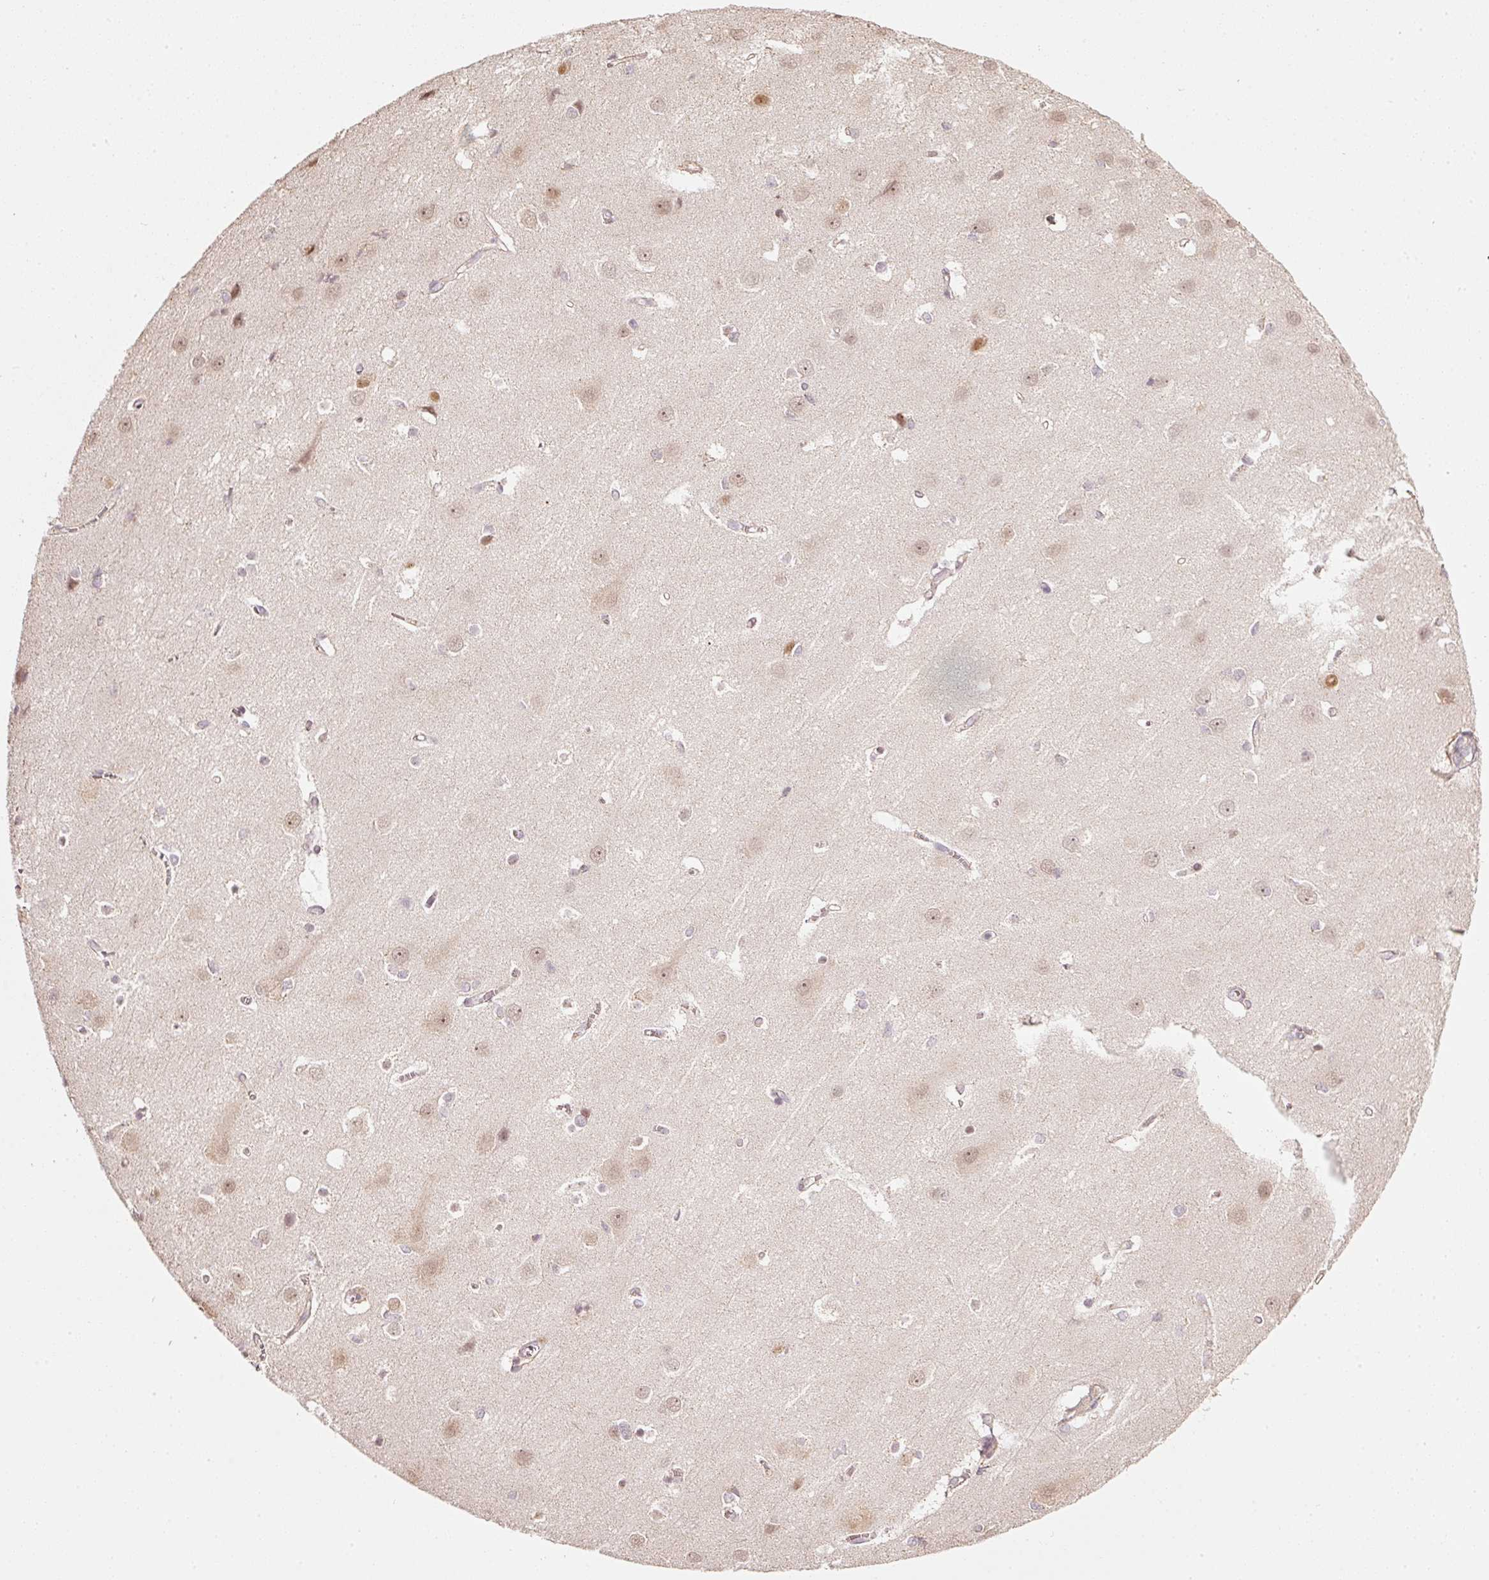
{"staining": {"intensity": "weak", "quantity": ">75%", "location": "cytoplasmic/membranous"}, "tissue": "cerebral cortex", "cell_type": "Endothelial cells", "image_type": "normal", "snomed": [{"axis": "morphology", "description": "Normal tissue, NOS"}, {"axis": "topography", "description": "Cerebral cortex"}], "caption": "A high-resolution photomicrograph shows immunohistochemistry staining of normal cerebral cortex, which displays weak cytoplasmic/membranous staining in approximately >75% of endothelial cells.", "gene": "RAB35", "patient": {"sex": "male", "age": 37}}